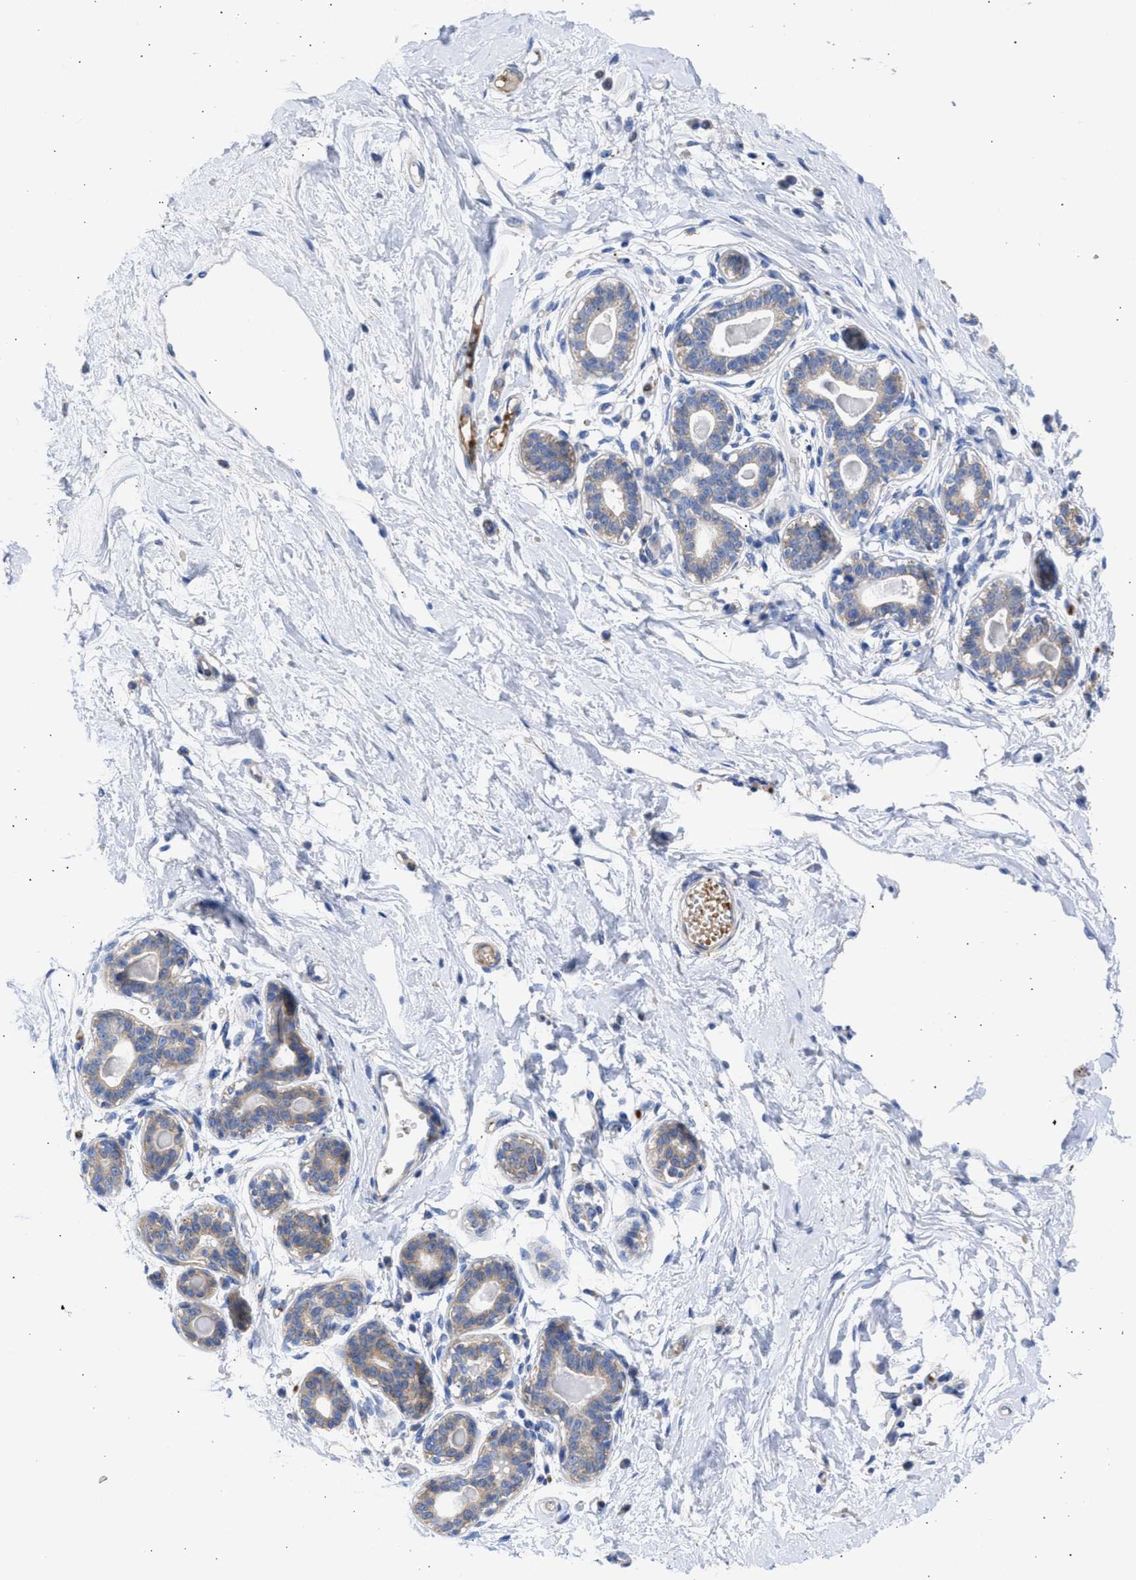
{"staining": {"intensity": "negative", "quantity": "none", "location": "none"}, "tissue": "breast", "cell_type": "Adipocytes", "image_type": "normal", "snomed": [{"axis": "morphology", "description": "Normal tissue, NOS"}, {"axis": "topography", "description": "Breast"}], "caption": "The photomicrograph displays no staining of adipocytes in benign breast. The staining was performed using DAB to visualize the protein expression in brown, while the nuclei were stained in blue with hematoxylin (Magnification: 20x).", "gene": "BTG3", "patient": {"sex": "female", "age": 45}}